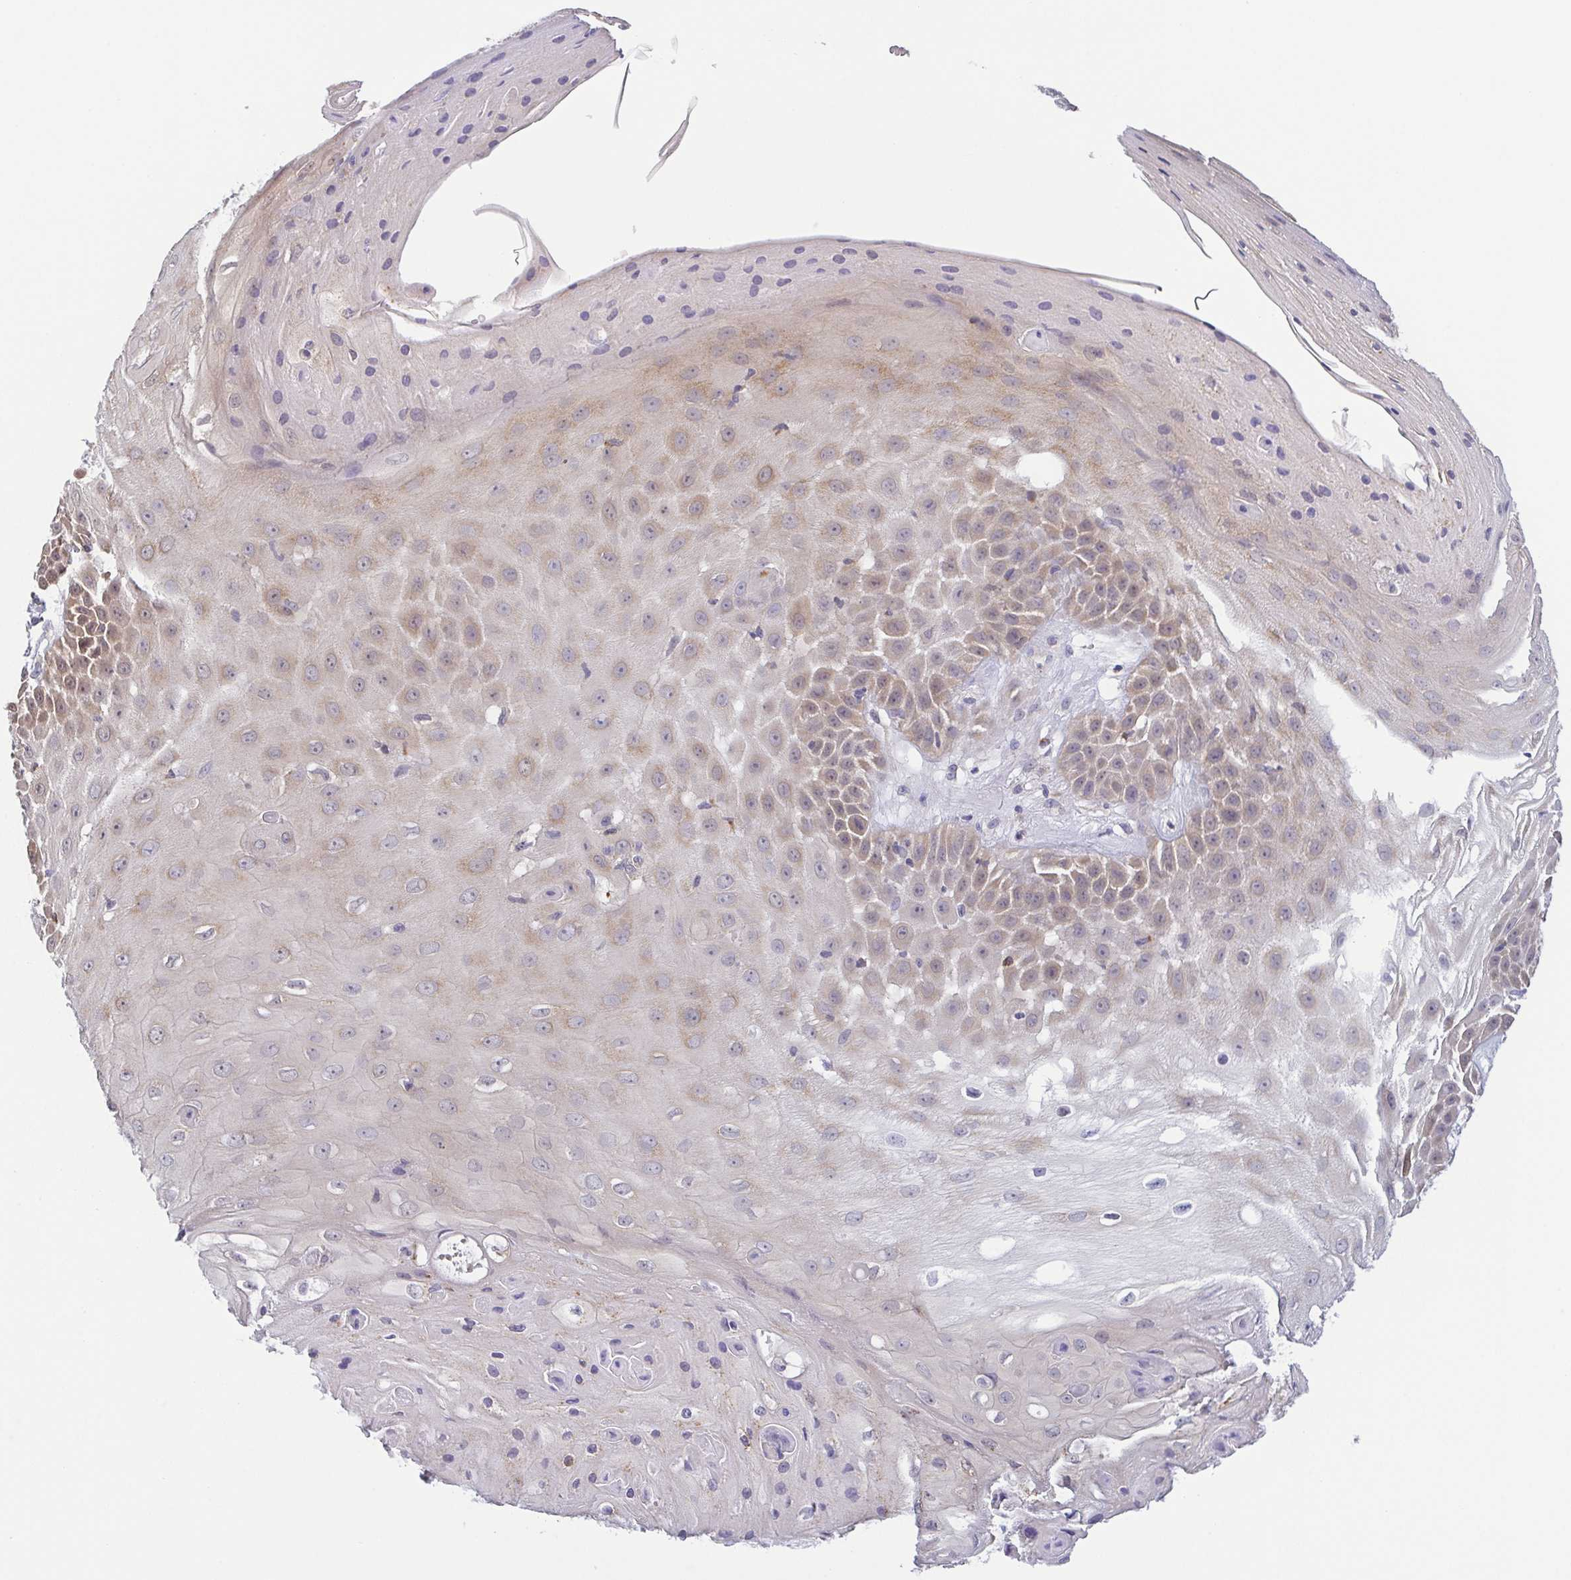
{"staining": {"intensity": "weak", "quantity": "25%-75%", "location": "cytoplasmic/membranous"}, "tissue": "skin cancer", "cell_type": "Tumor cells", "image_type": "cancer", "snomed": [{"axis": "morphology", "description": "Squamous cell carcinoma, NOS"}, {"axis": "topography", "description": "Skin"}], "caption": "This image shows immunohistochemistry (IHC) staining of human squamous cell carcinoma (skin), with low weak cytoplasmic/membranous positivity in approximately 25%-75% of tumor cells.", "gene": "BCL2L1", "patient": {"sex": "male", "age": 70}}